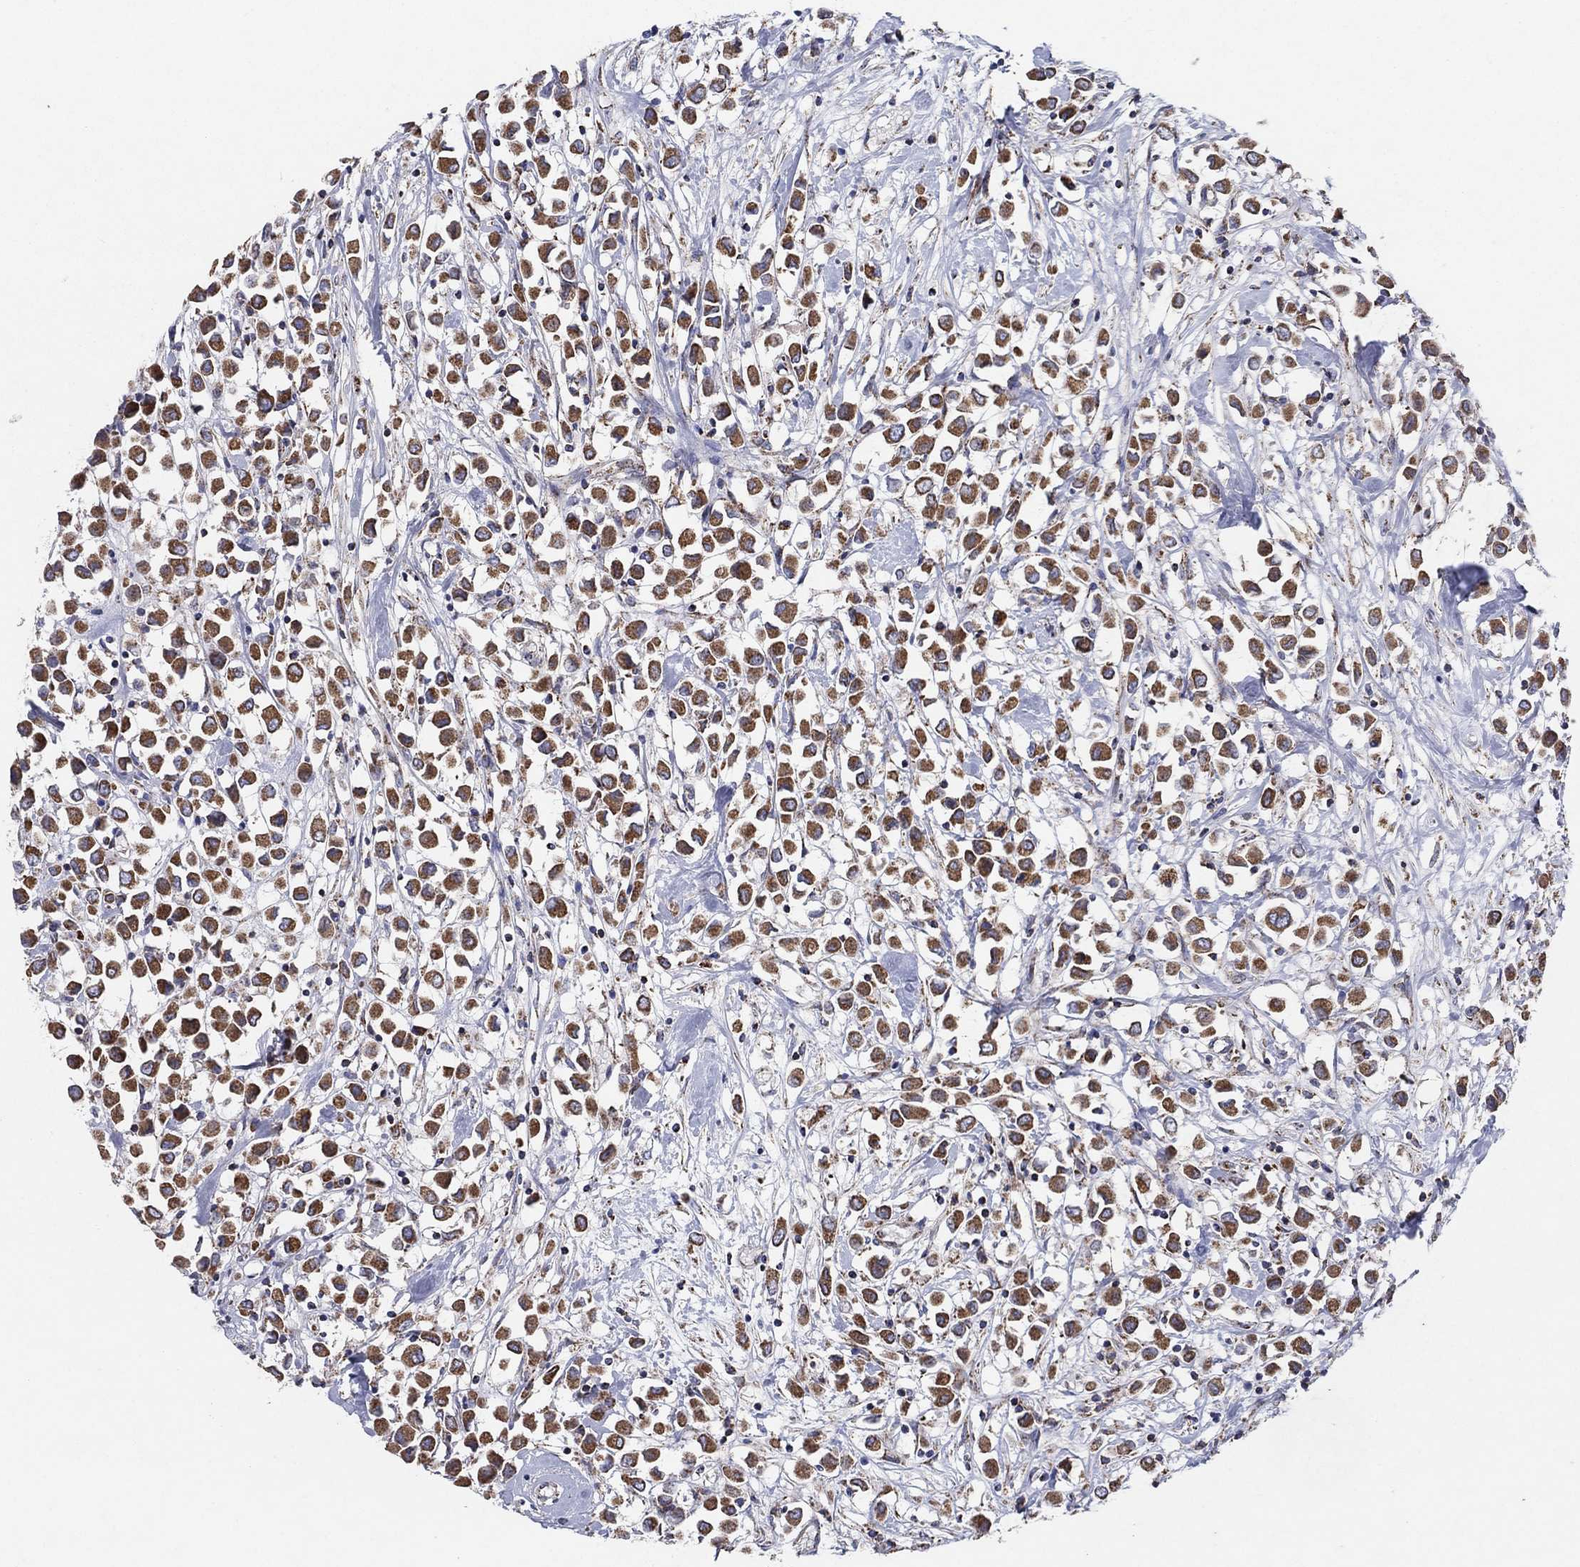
{"staining": {"intensity": "strong", "quantity": ">75%", "location": "cytoplasmic/membranous"}, "tissue": "breast cancer", "cell_type": "Tumor cells", "image_type": "cancer", "snomed": [{"axis": "morphology", "description": "Duct carcinoma"}, {"axis": "topography", "description": "Breast"}], "caption": "Protein staining shows strong cytoplasmic/membranous staining in about >75% of tumor cells in invasive ductal carcinoma (breast).", "gene": "C9orf85", "patient": {"sex": "female", "age": 61}}